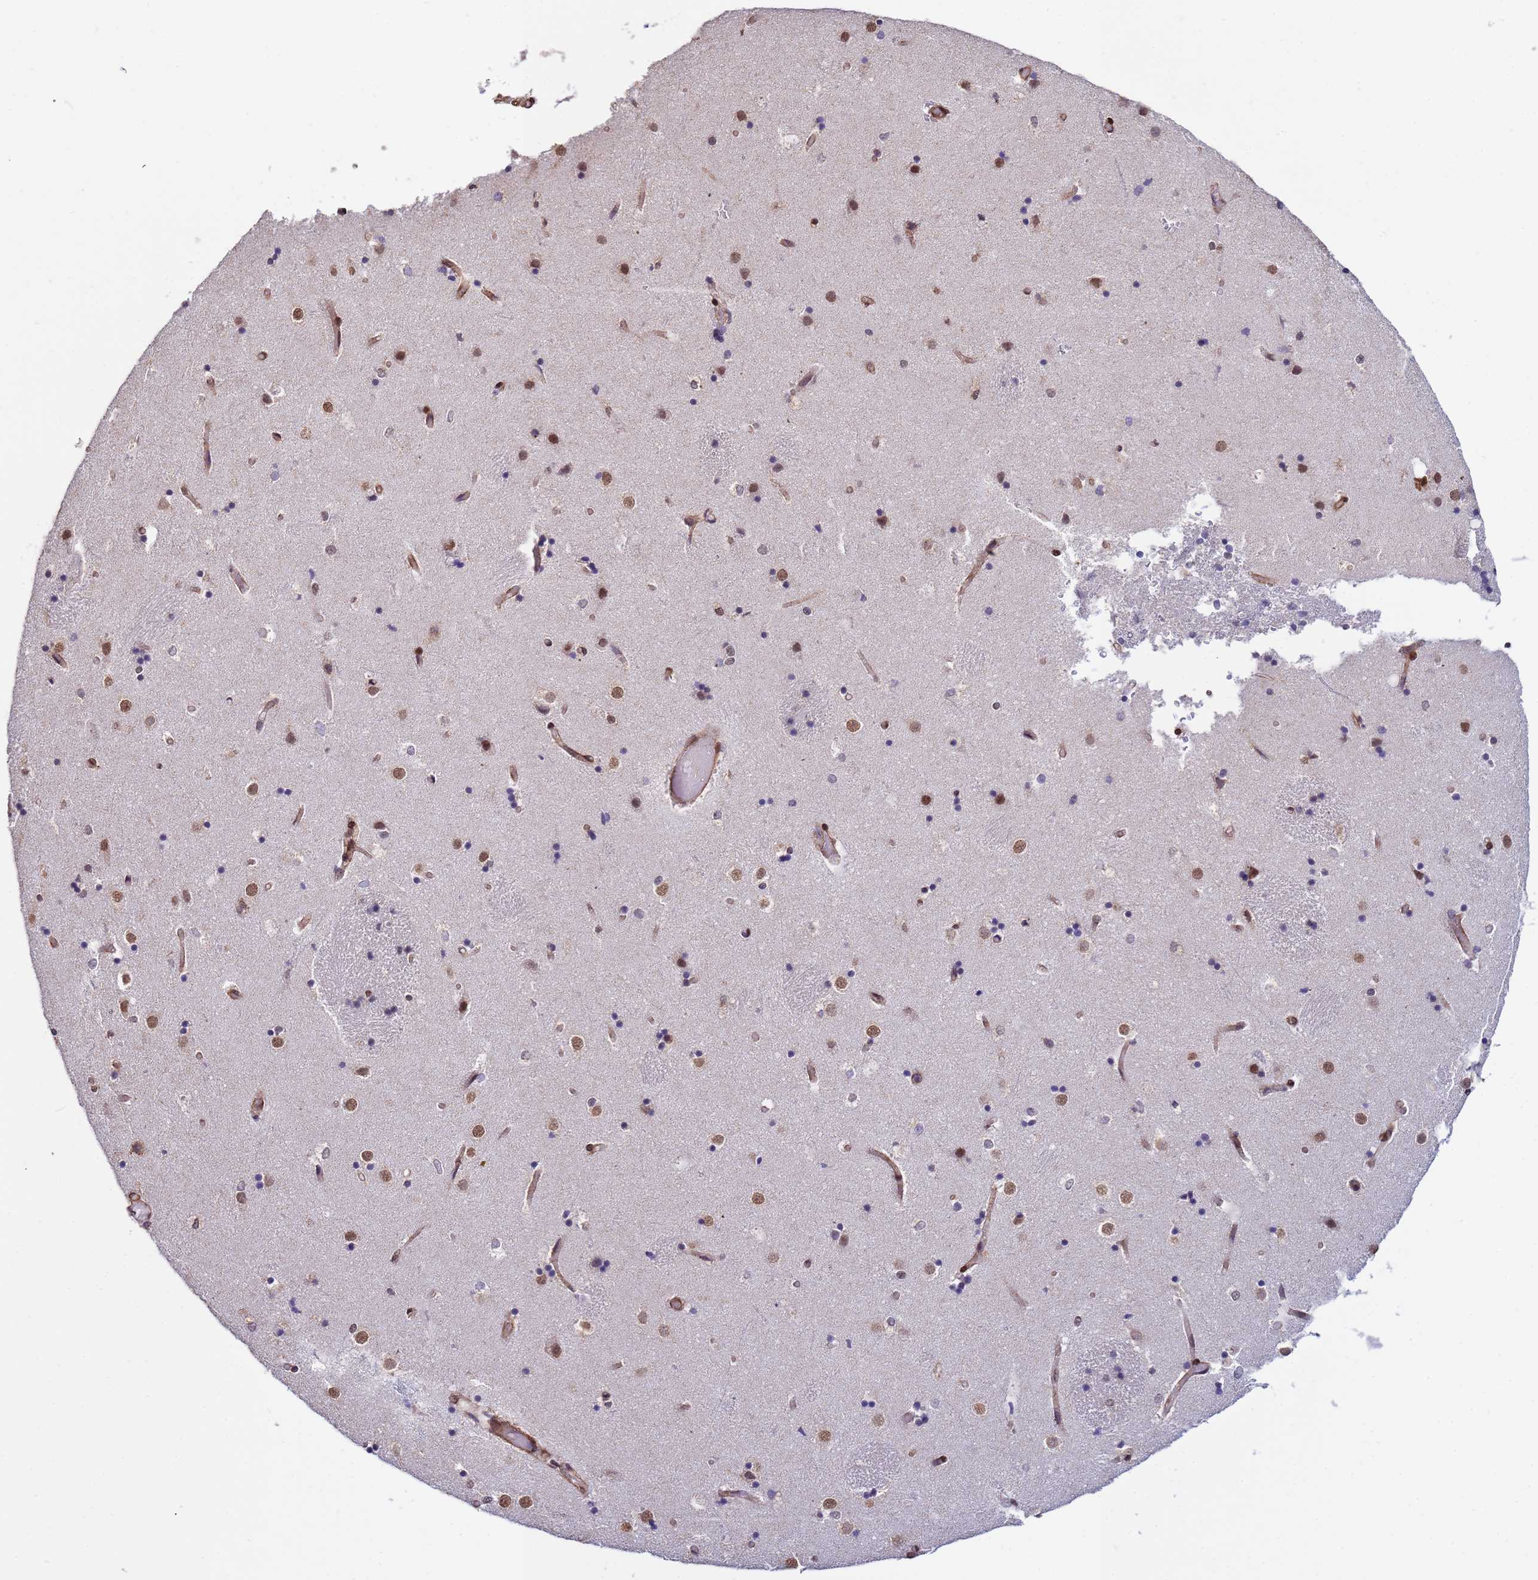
{"staining": {"intensity": "moderate", "quantity": "<25%", "location": "nuclear"}, "tissue": "caudate", "cell_type": "Glial cells", "image_type": "normal", "snomed": [{"axis": "morphology", "description": "Normal tissue, NOS"}, {"axis": "topography", "description": "Lateral ventricle wall"}], "caption": "Immunohistochemistry (IHC) histopathology image of unremarkable human caudate stained for a protein (brown), which demonstrates low levels of moderate nuclear staining in approximately <25% of glial cells.", "gene": "TRIP6", "patient": {"sex": "female", "age": 52}}